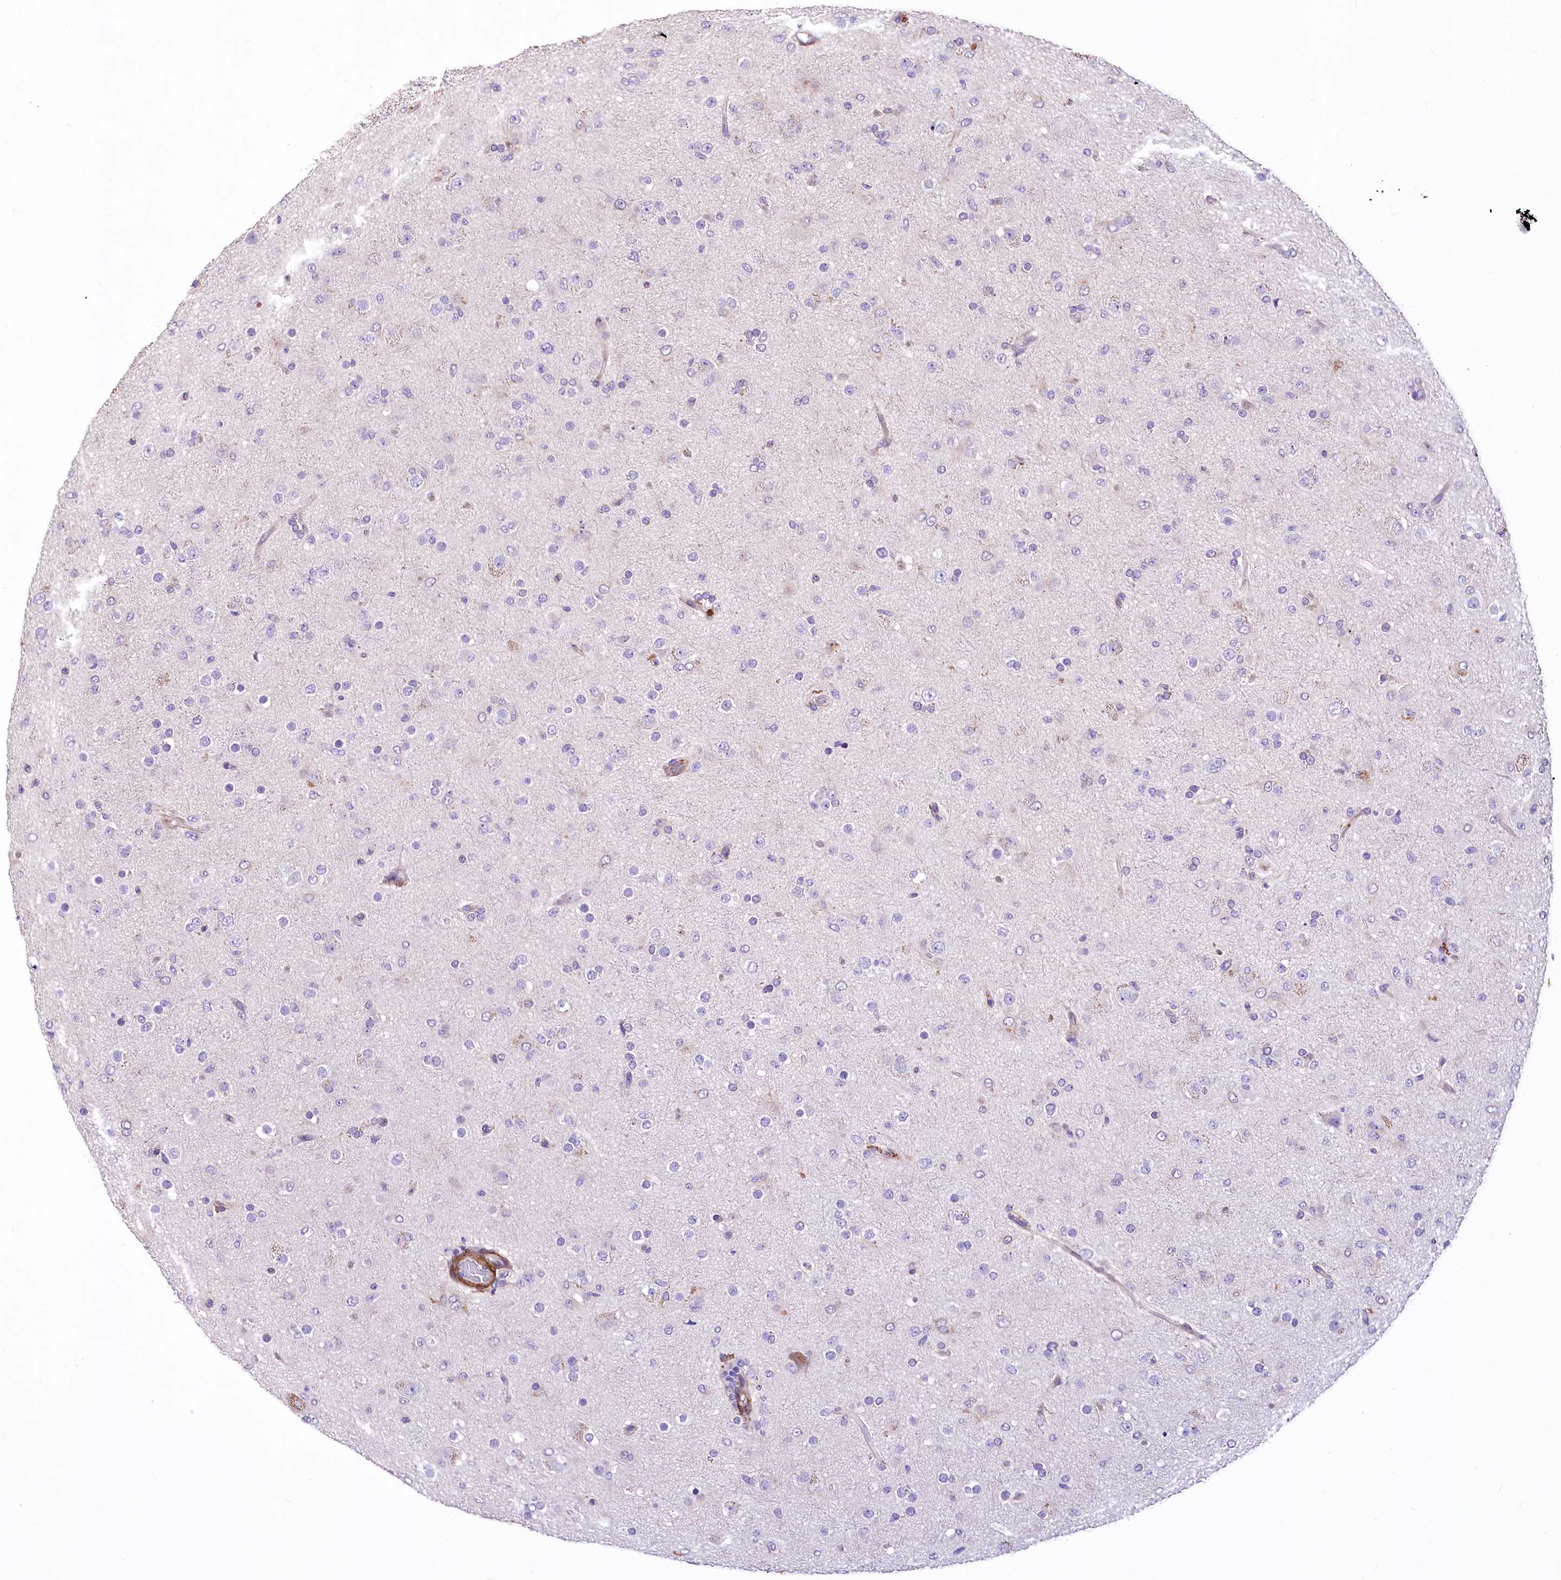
{"staining": {"intensity": "negative", "quantity": "none", "location": "none"}, "tissue": "glioma", "cell_type": "Tumor cells", "image_type": "cancer", "snomed": [{"axis": "morphology", "description": "Glioma, malignant, Low grade"}, {"axis": "topography", "description": "Brain"}], "caption": "Tumor cells show no significant protein positivity in malignant glioma (low-grade).", "gene": "RDH16", "patient": {"sex": "male", "age": 65}}